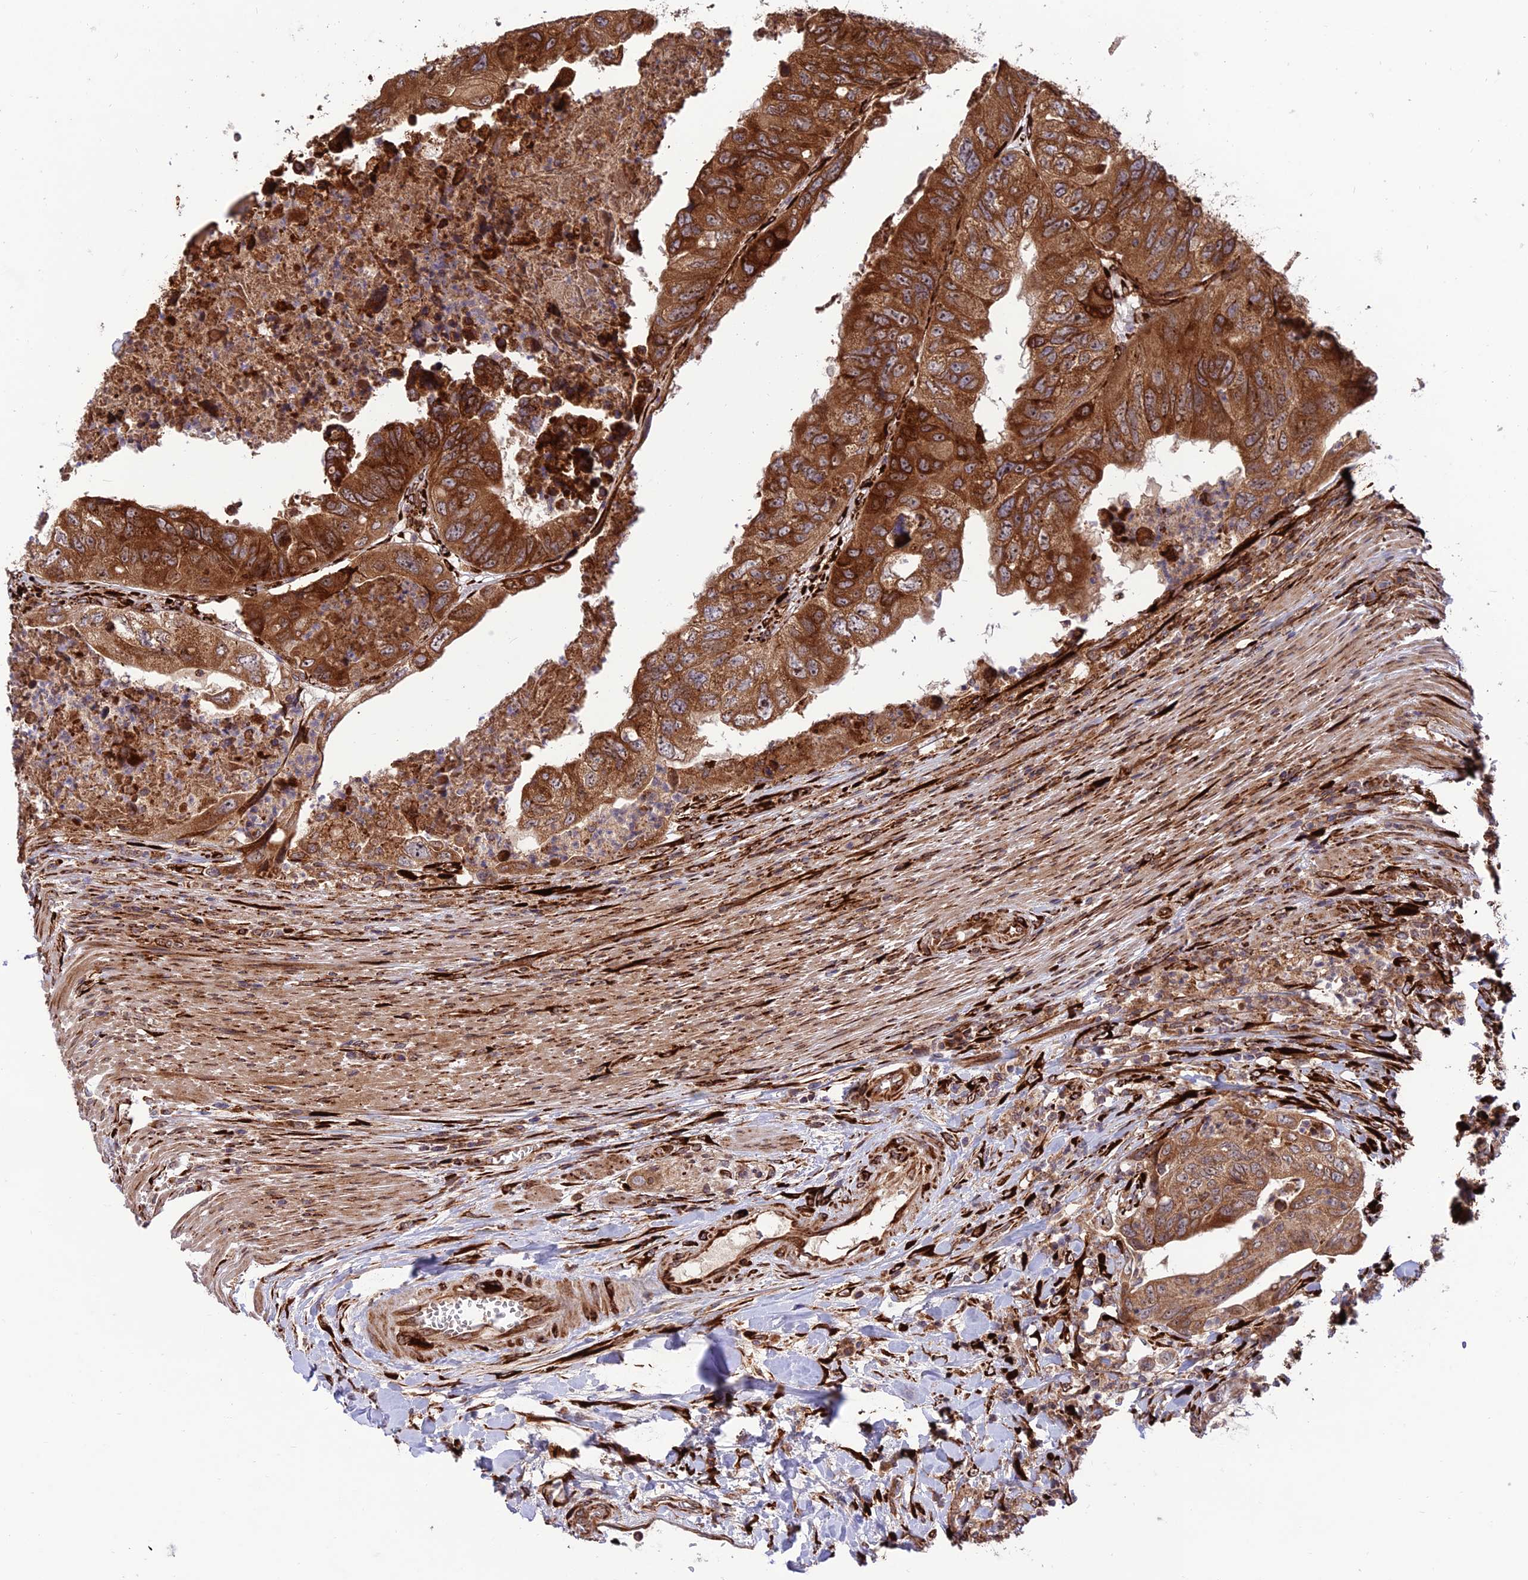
{"staining": {"intensity": "strong", "quantity": ">75%", "location": "cytoplasmic/membranous"}, "tissue": "colorectal cancer", "cell_type": "Tumor cells", "image_type": "cancer", "snomed": [{"axis": "morphology", "description": "Adenocarcinoma, NOS"}, {"axis": "topography", "description": "Rectum"}], "caption": "Immunohistochemistry micrograph of neoplastic tissue: human colorectal cancer (adenocarcinoma) stained using immunohistochemistry (IHC) demonstrates high levels of strong protein expression localized specifically in the cytoplasmic/membranous of tumor cells, appearing as a cytoplasmic/membranous brown color.", "gene": "CRTAP", "patient": {"sex": "male", "age": 63}}